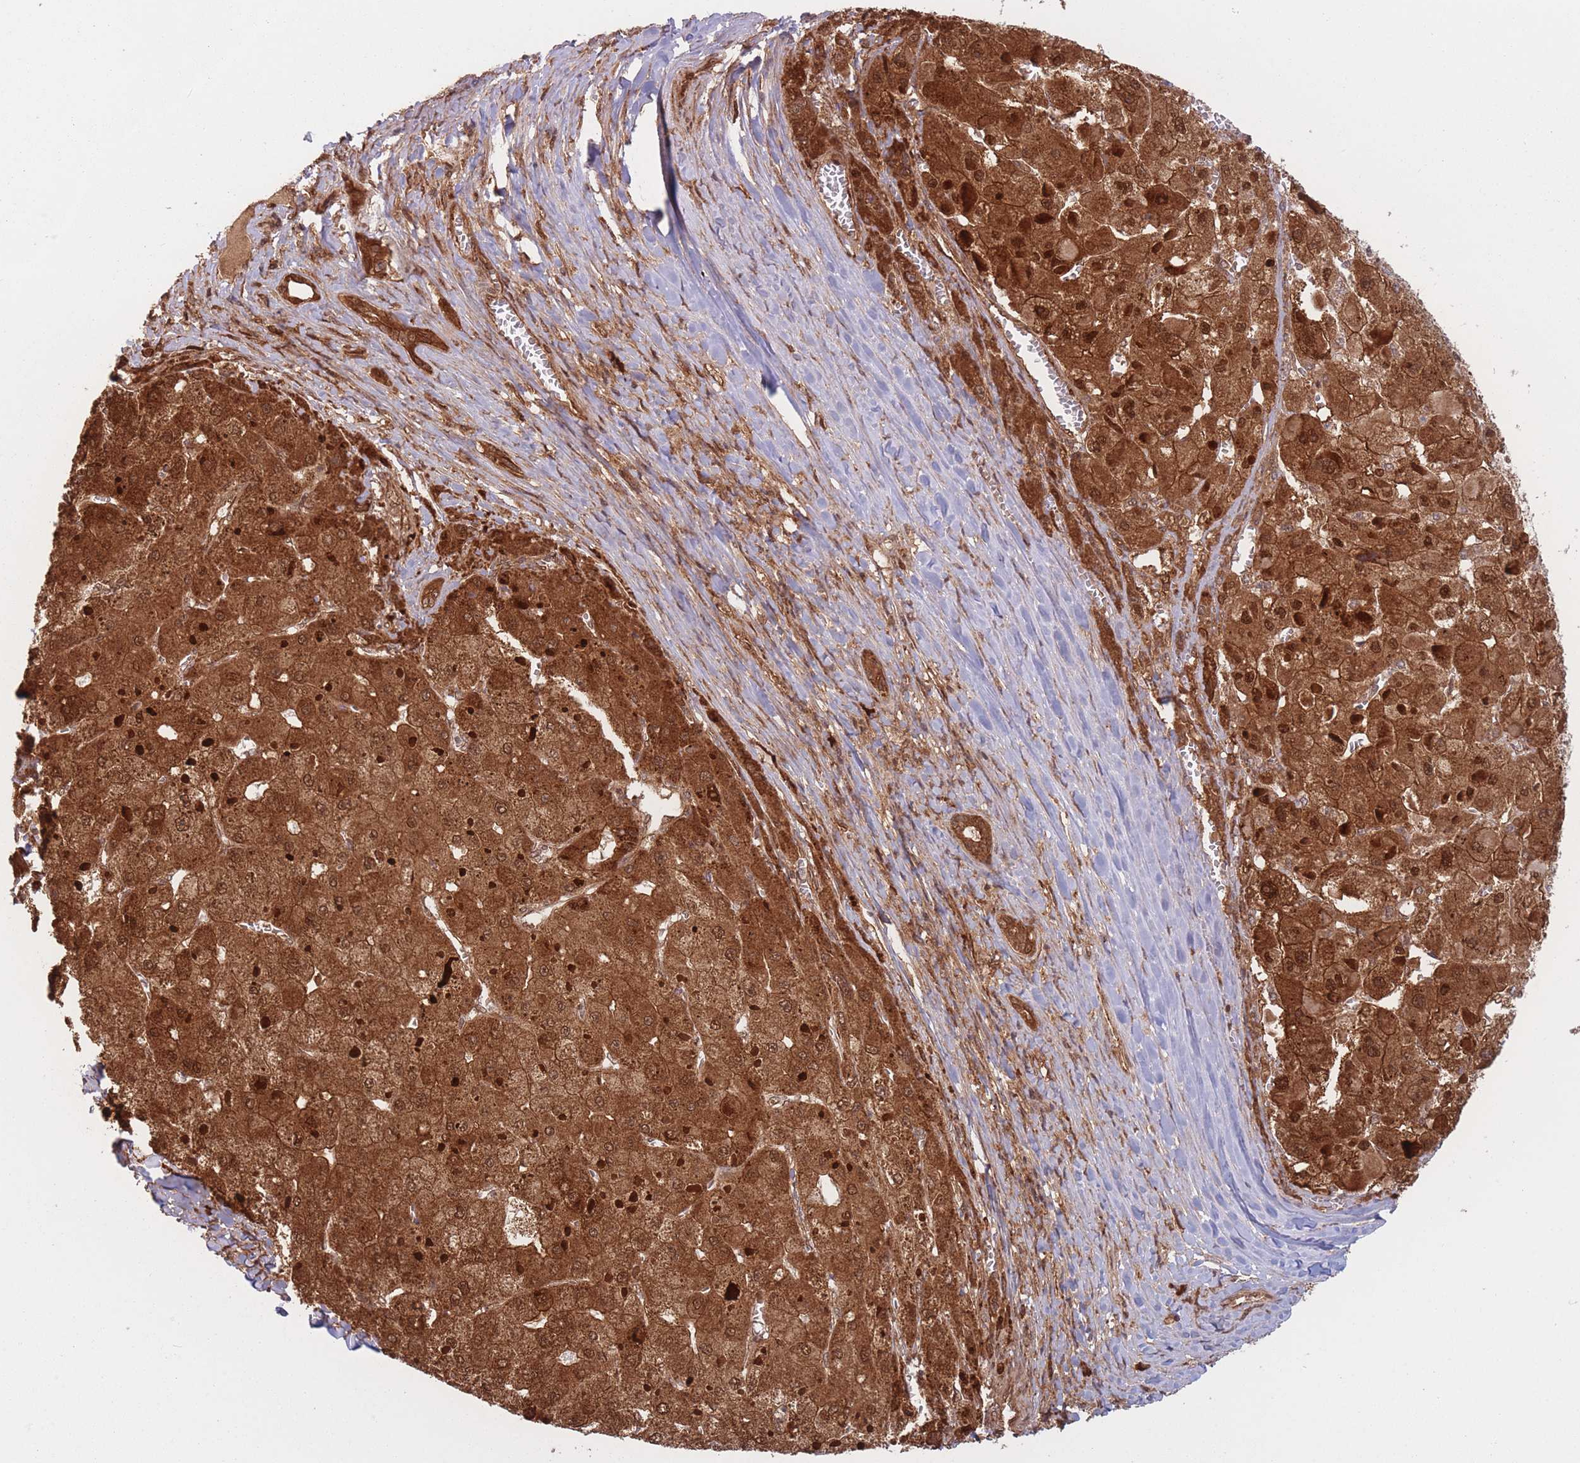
{"staining": {"intensity": "strong", "quantity": ">75%", "location": "cytoplasmic/membranous,nuclear"}, "tissue": "liver cancer", "cell_type": "Tumor cells", "image_type": "cancer", "snomed": [{"axis": "morphology", "description": "Carcinoma, Hepatocellular, NOS"}, {"axis": "topography", "description": "Liver"}], "caption": "Liver cancer stained for a protein (brown) demonstrates strong cytoplasmic/membranous and nuclear positive expression in approximately >75% of tumor cells.", "gene": "PODXL2", "patient": {"sex": "female", "age": 73}}